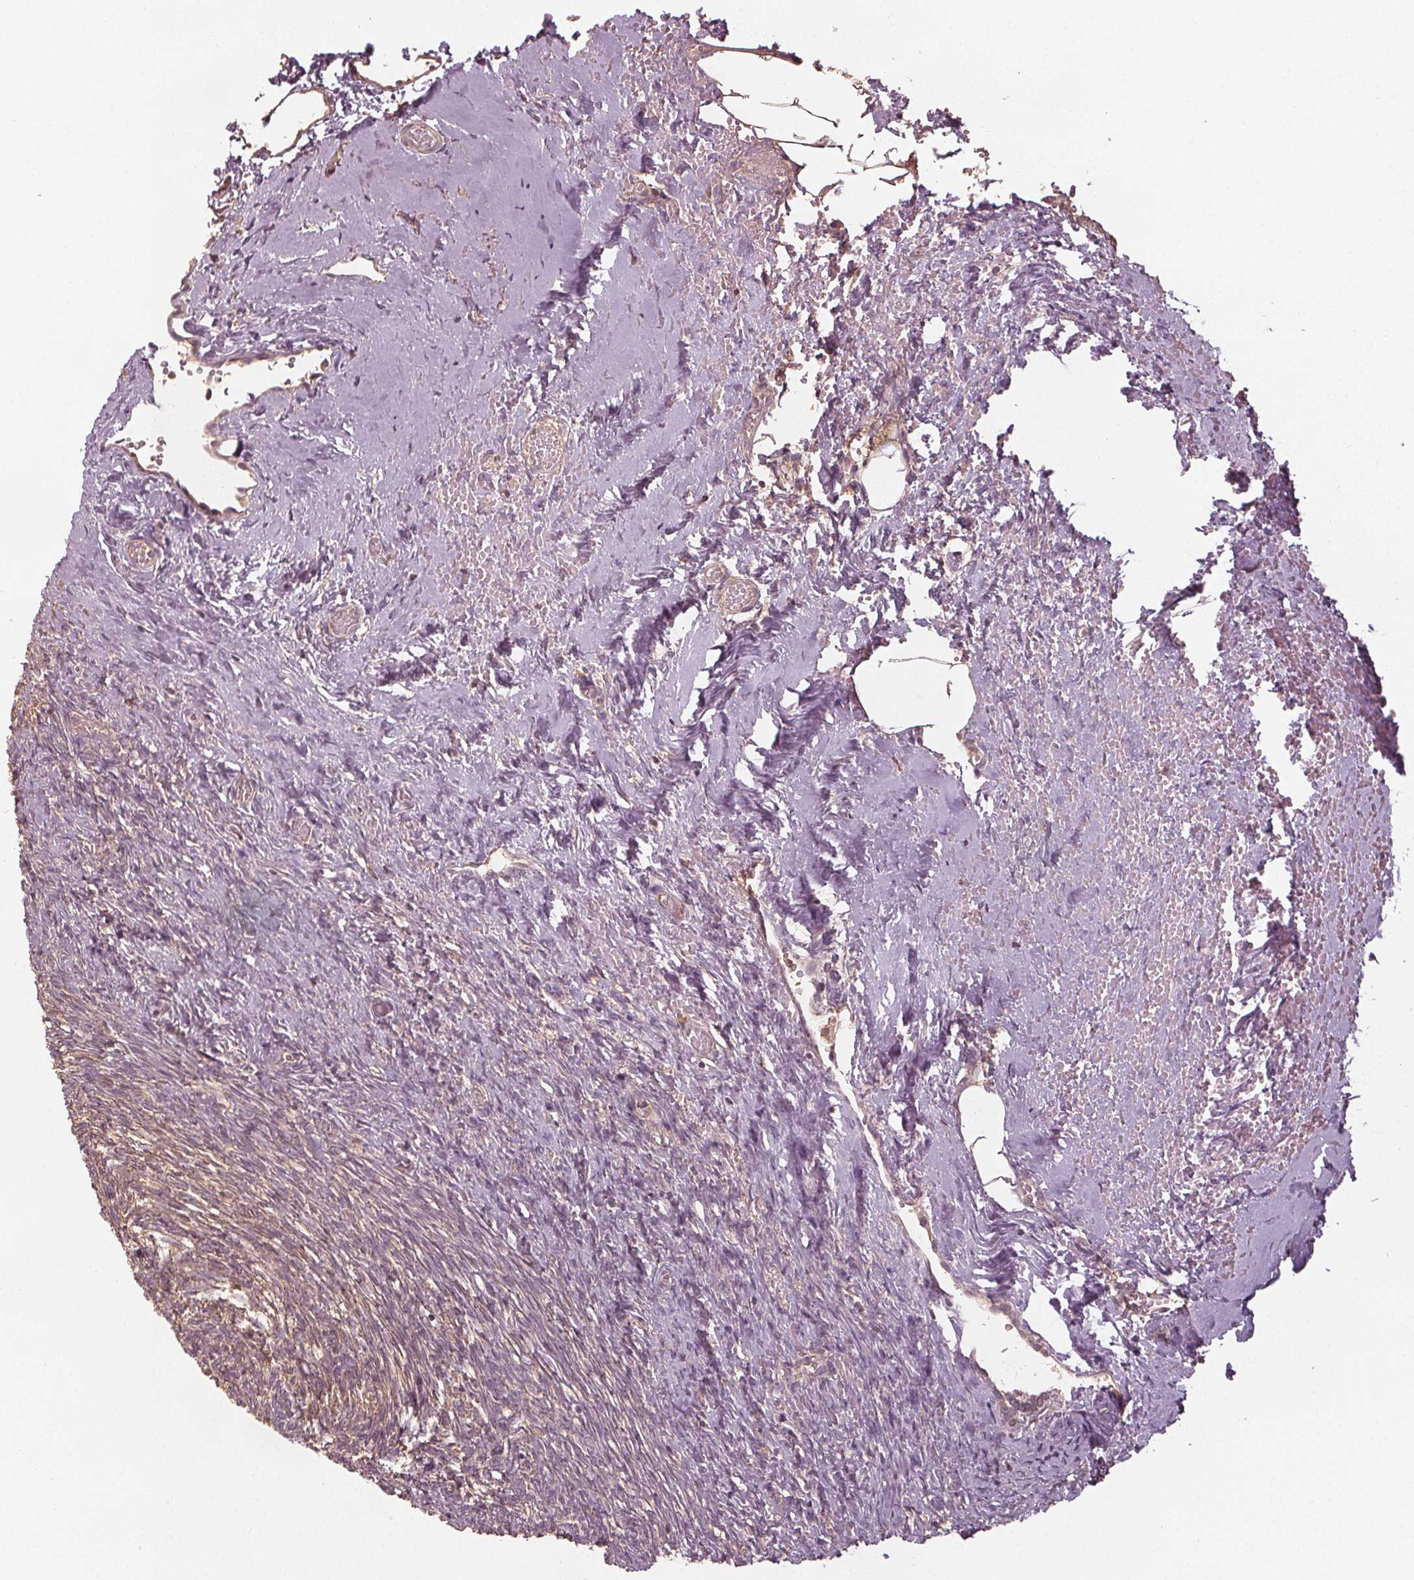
{"staining": {"intensity": "negative", "quantity": "none", "location": "none"}, "tissue": "ovary", "cell_type": "Ovarian stroma cells", "image_type": "normal", "snomed": [{"axis": "morphology", "description": "Normal tissue, NOS"}, {"axis": "topography", "description": "Ovary"}], "caption": "Immunohistochemistry image of benign ovary stained for a protein (brown), which shows no positivity in ovarian stroma cells. The staining was performed using DAB to visualize the protein expression in brown, while the nuclei were stained in blue with hematoxylin (Magnification: 20x).", "gene": "GNB2", "patient": {"sex": "female", "age": 46}}